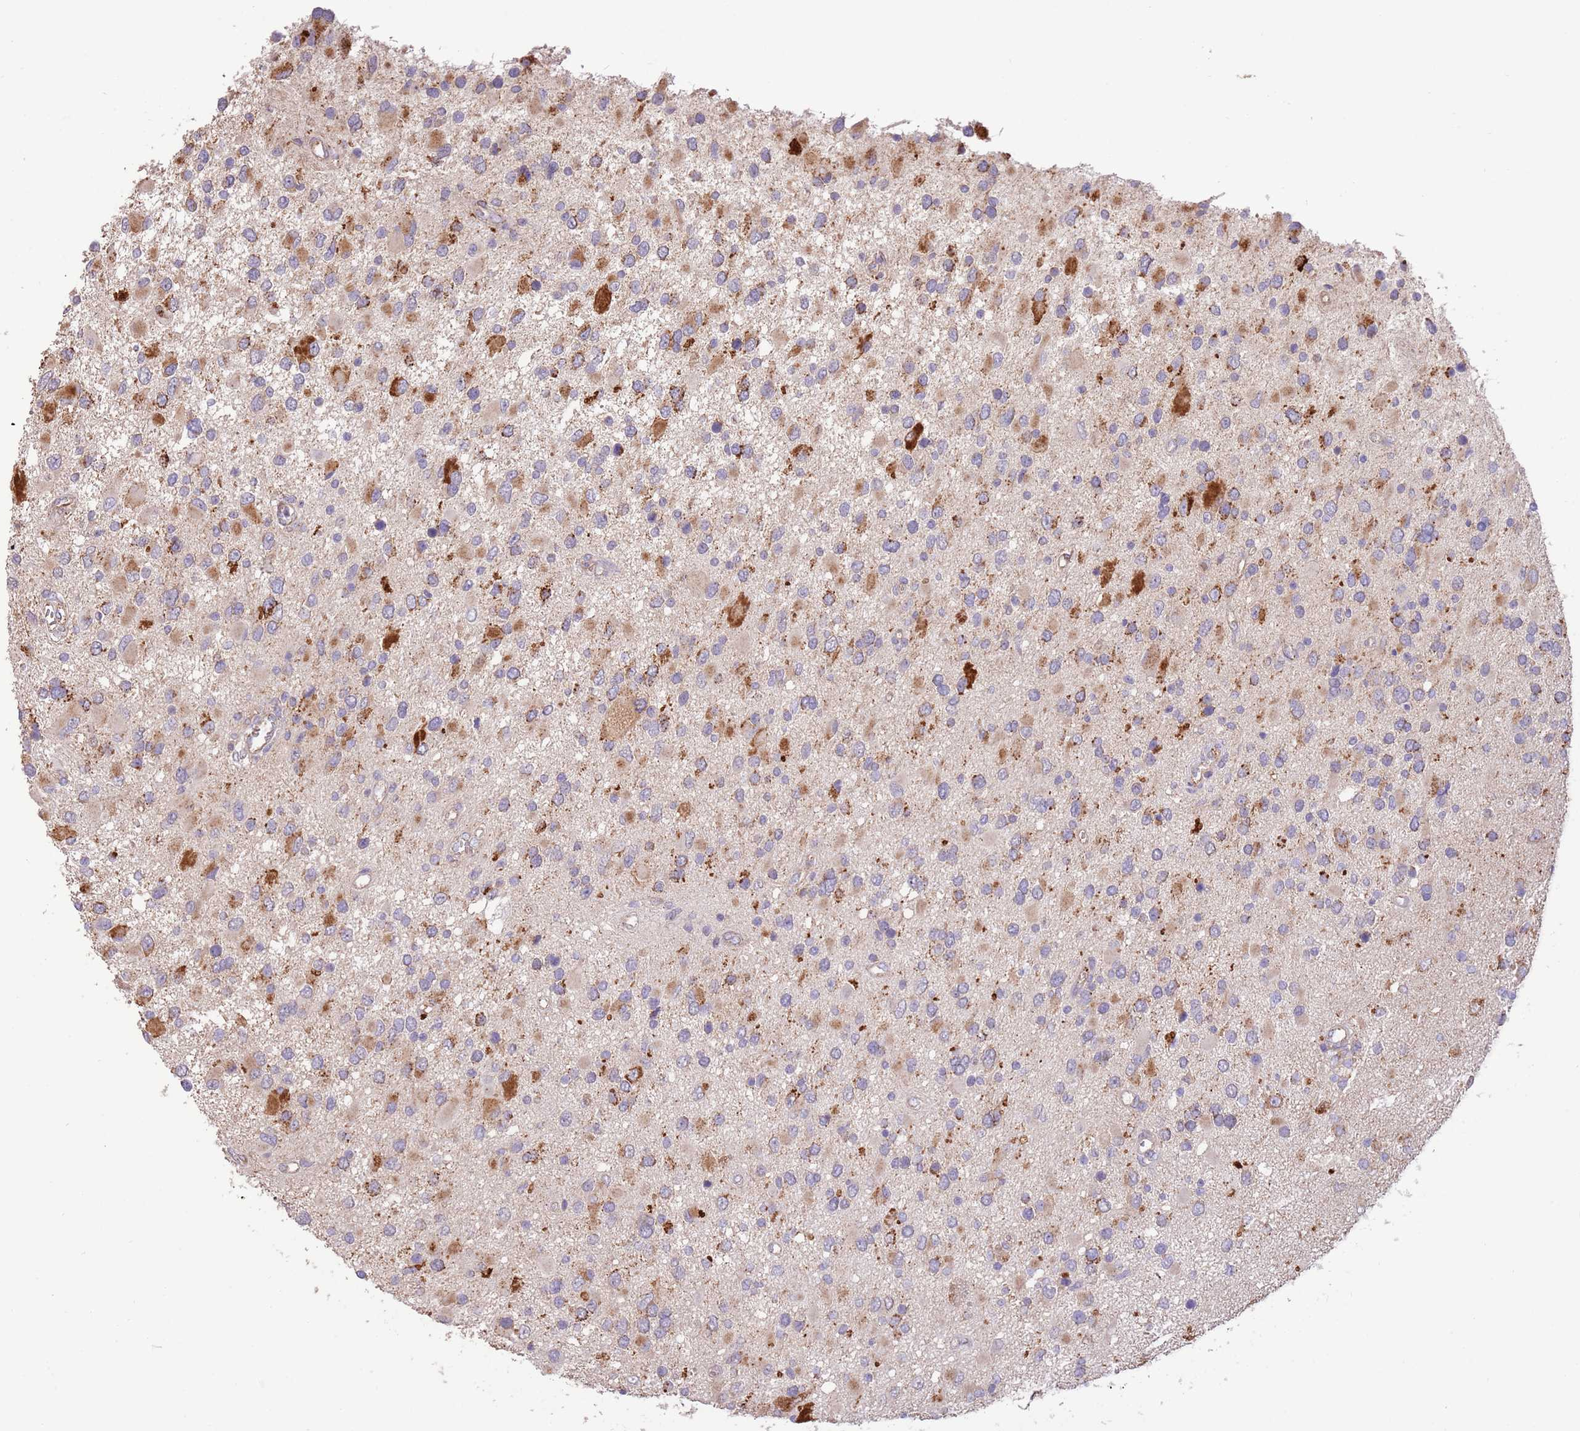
{"staining": {"intensity": "moderate", "quantity": "25%-75%", "location": "cytoplasmic/membranous"}, "tissue": "glioma", "cell_type": "Tumor cells", "image_type": "cancer", "snomed": [{"axis": "morphology", "description": "Glioma, malignant, High grade"}, {"axis": "topography", "description": "Brain"}], "caption": "Tumor cells demonstrate moderate cytoplasmic/membranous positivity in approximately 25%-75% of cells in malignant glioma (high-grade).", "gene": "DOCK6", "patient": {"sex": "male", "age": 53}}